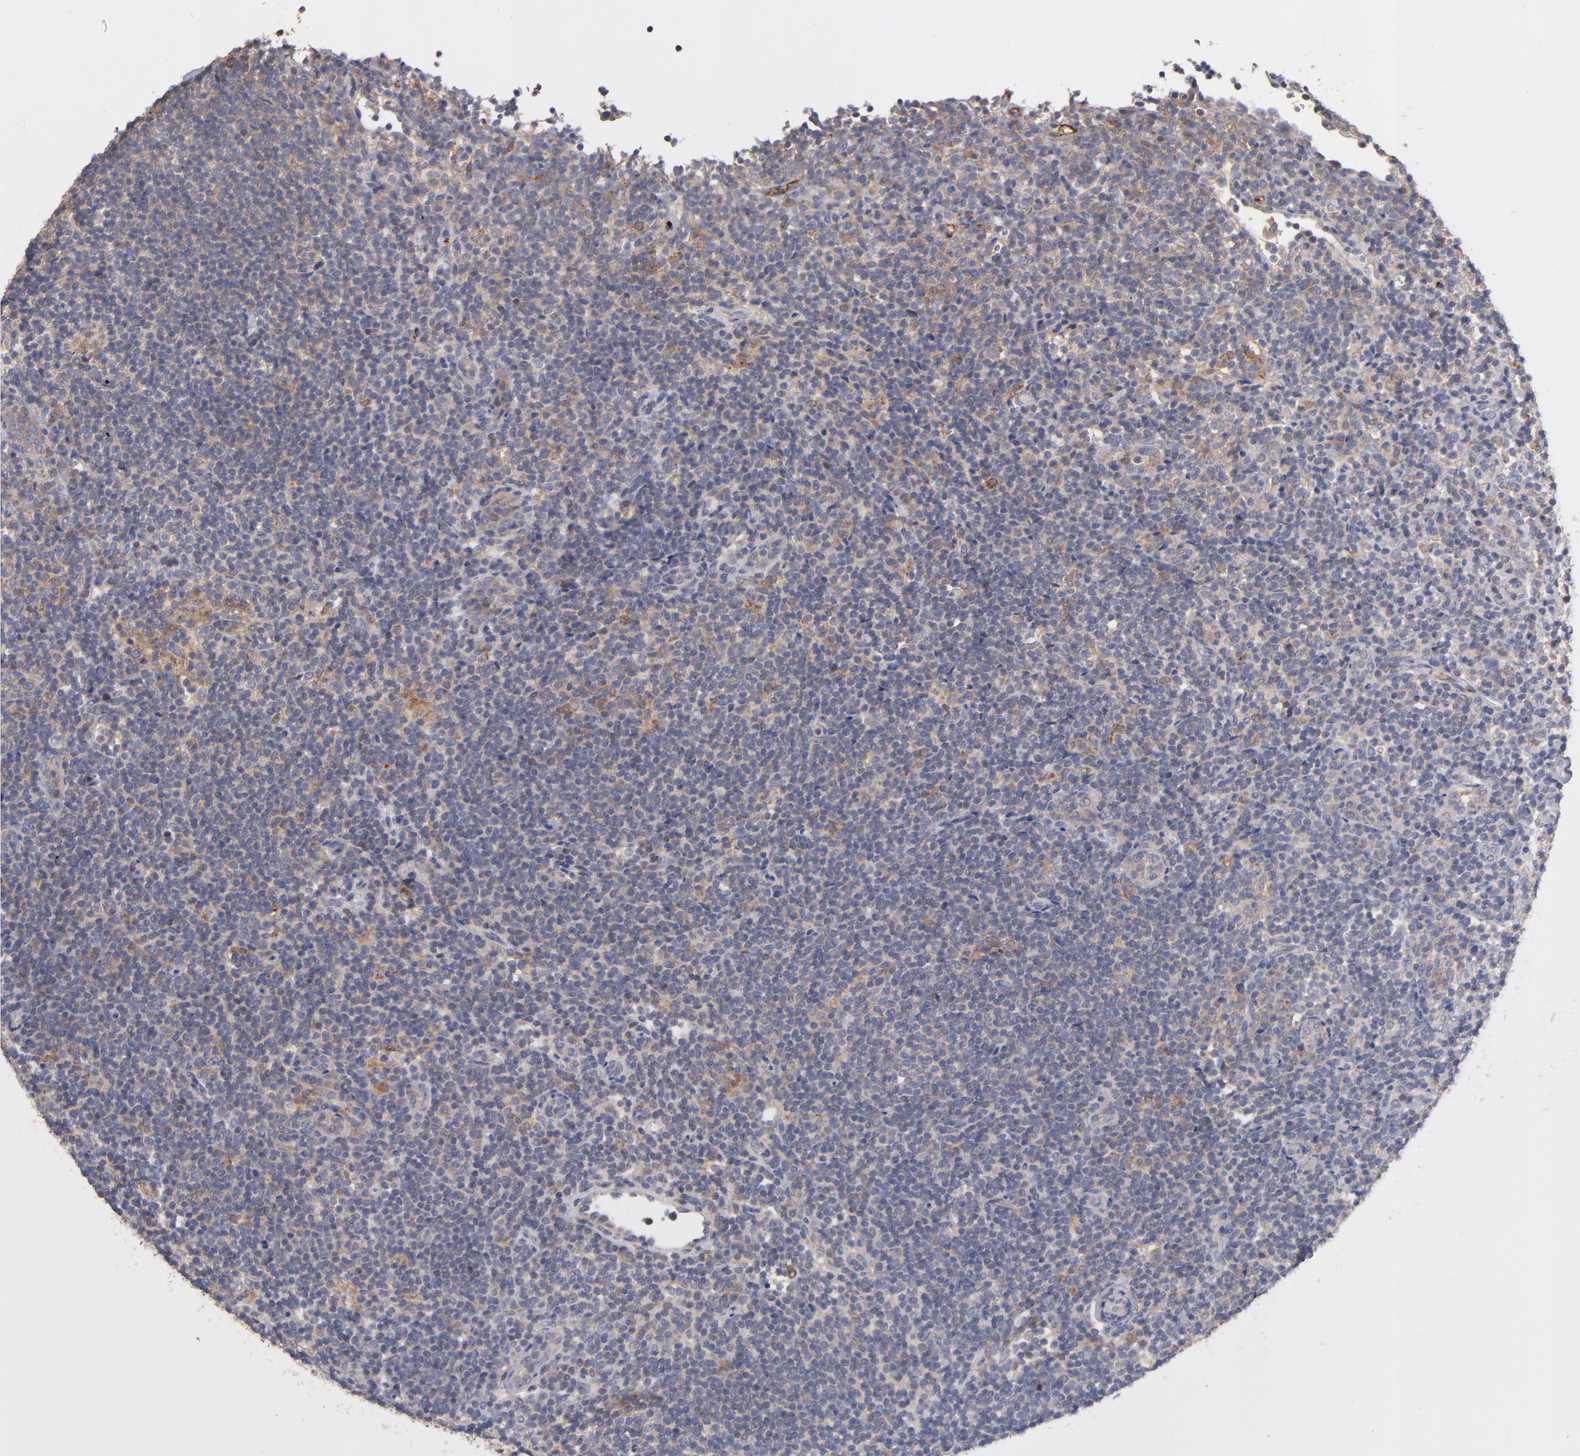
{"staining": {"intensity": "weak", "quantity": ">75%", "location": "cytoplasmic/membranous"}, "tissue": "lymphoma", "cell_type": "Tumor cells", "image_type": "cancer", "snomed": [{"axis": "morphology", "description": "Malignant lymphoma, non-Hodgkin's type, Low grade"}, {"axis": "topography", "description": "Lymph node"}], "caption": "The histopathology image demonstrates immunohistochemical staining of malignant lymphoma, non-Hodgkin's type (low-grade). There is weak cytoplasmic/membranous expression is appreciated in approximately >75% of tumor cells.", "gene": "DACT1", "patient": {"sex": "female", "age": 76}}